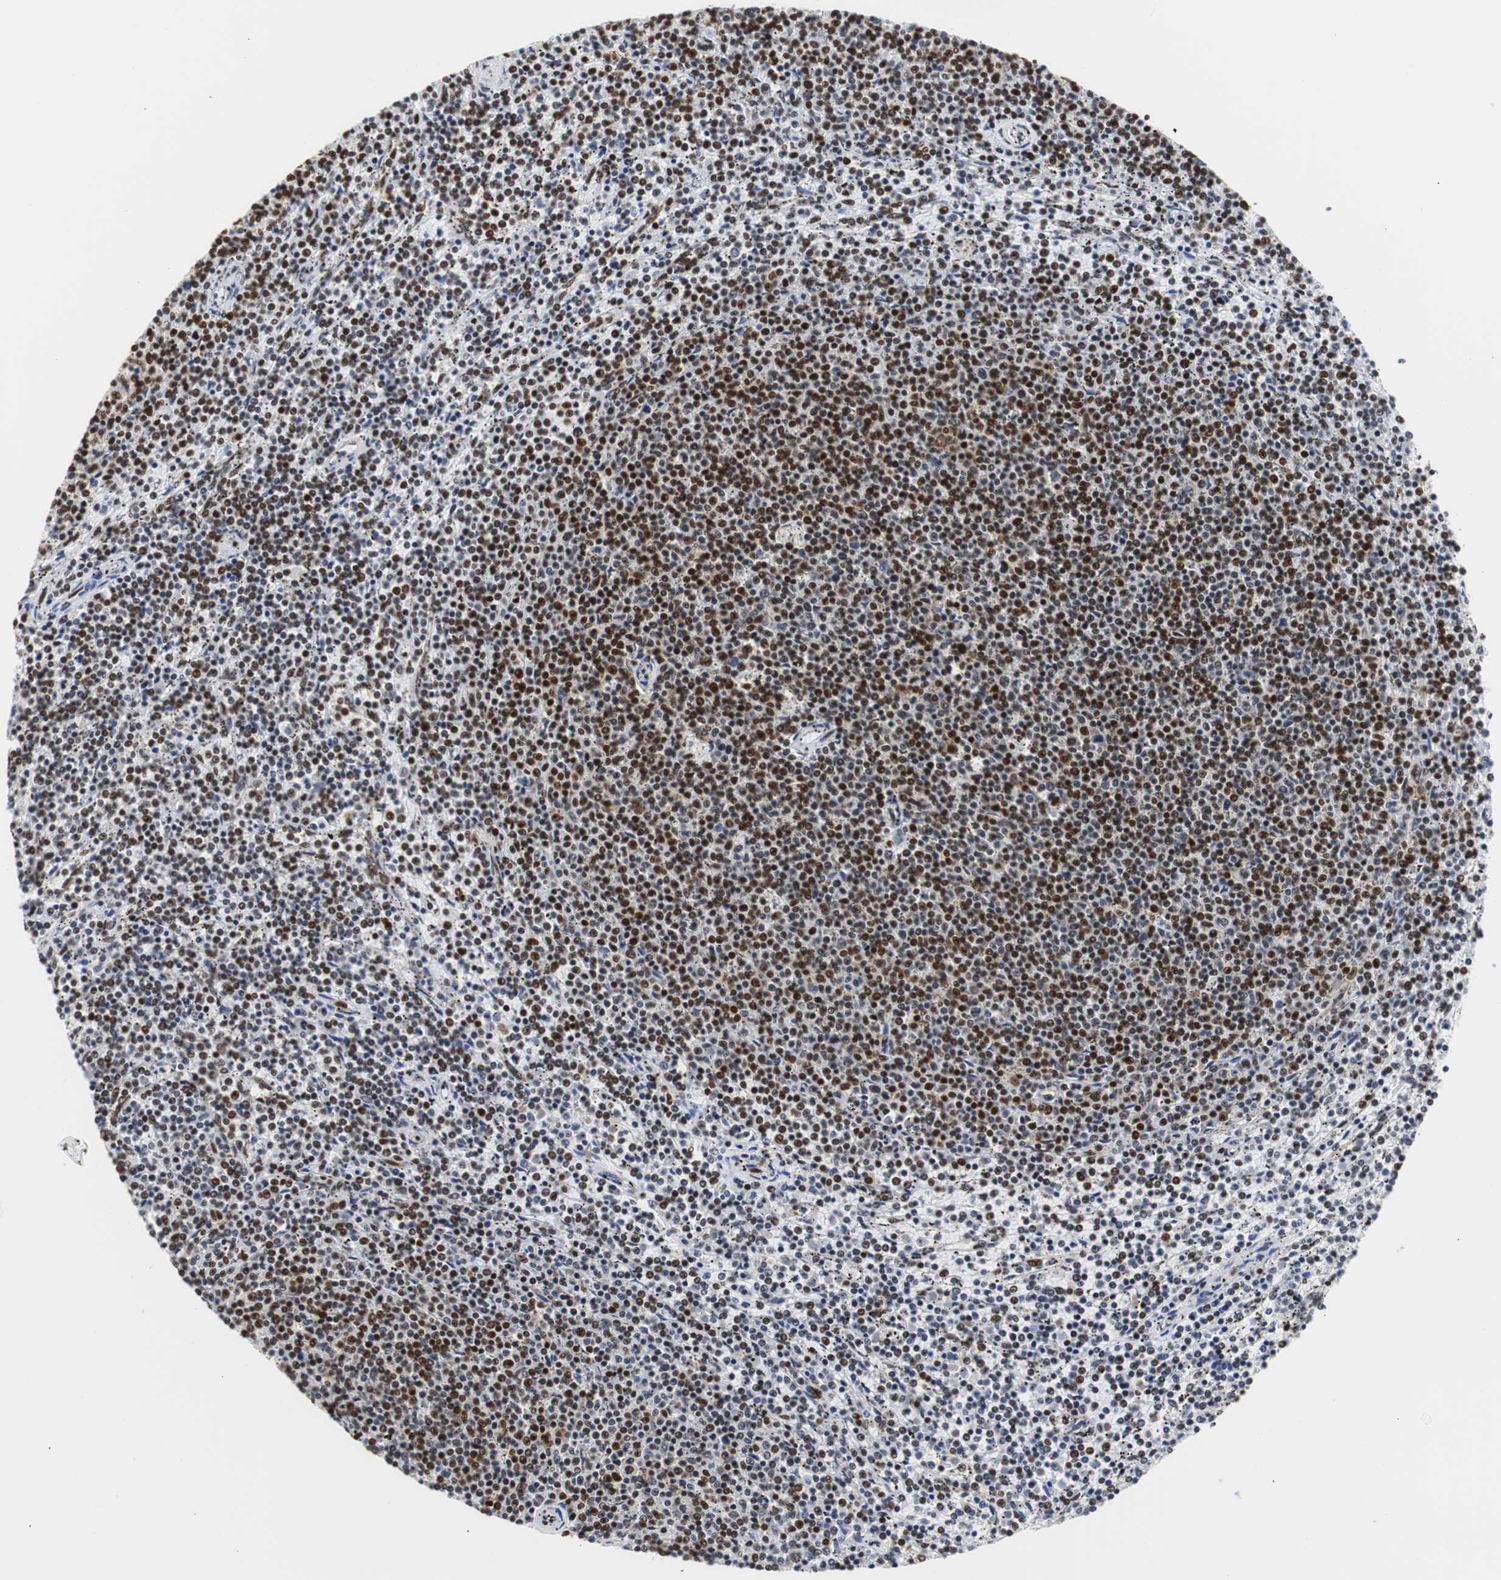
{"staining": {"intensity": "strong", "quantity": ">75%", "location": "nuclear"}, "tissue": "lymphoma", "cell_type": "Tumor cells", "image_type": "cancer", "snomed": [{"axis": "morphology", "description": "Malignant lymphoma, non-Hodgkin's type, Low grade"}, {"axis": "topography", "description": "Spleen"}], "caption": "Low-grade malignant lymphoma, non-Hodgkin's type stained for a protein reveals strong nuclear positivity in tumor cells. The staining was performed using DAB to visualize the protein expression in brown, while the nuclei were stained in blue with hematoxylin (Magnification: 20x).", "gene": "HNRNPH2", "patient": {"sex": "female", "age": 50}}